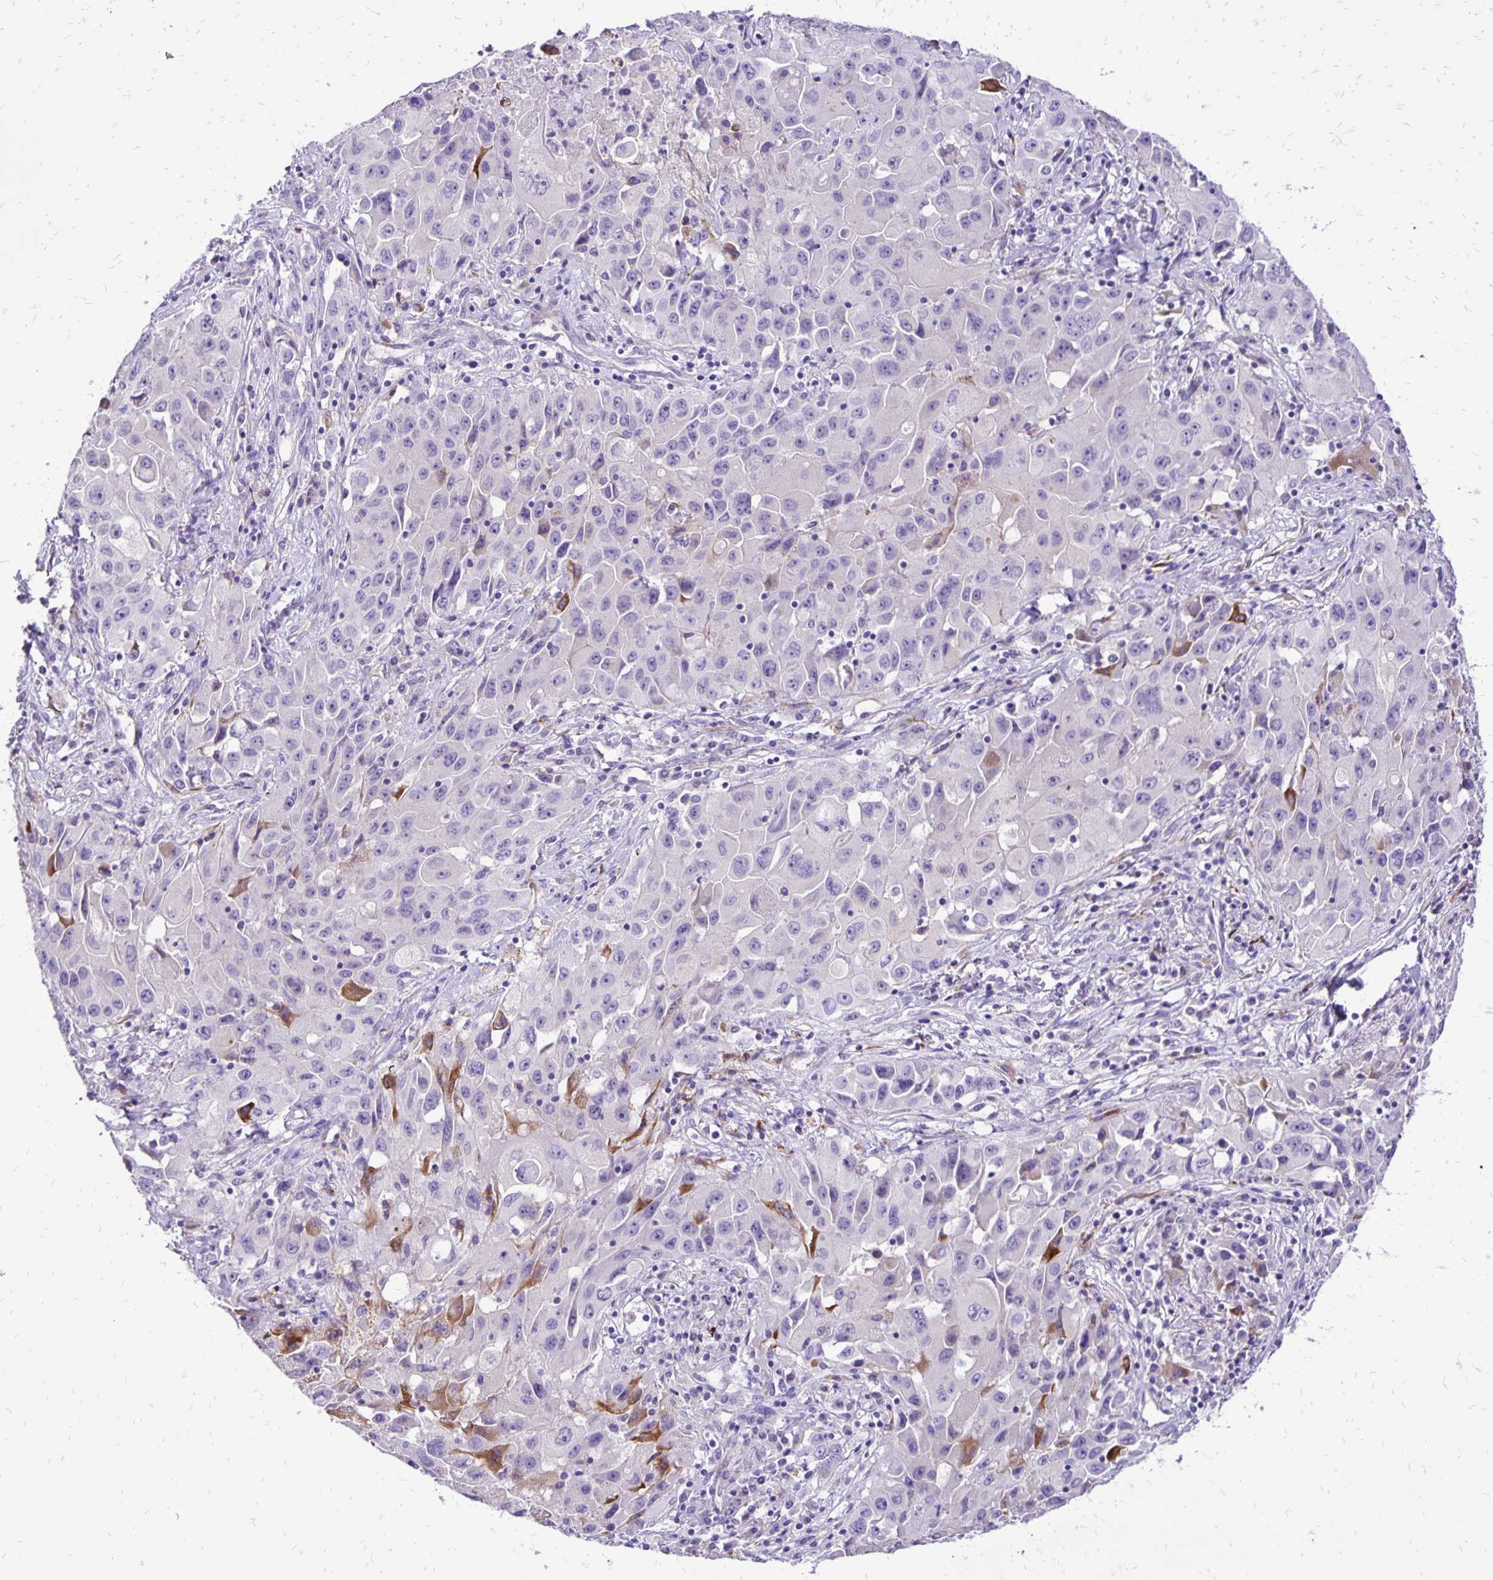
{"staining": {"intensity": "negative", "quantity": "none", "location": "none"}, "tissue": "lung cancer", "cell_type": "Tumor cells", "image_type": "cancer", "snomed": [{"axis": "morphology", "description": "Squamous cell carcinoma, NOS"}, {"axis": "topography", "description": "Lung"}], "caption": "This micrograph is of squamous cell carcinoma (lung) stained with immunohistochemistry to label a protein in brown with the nuclei are counter-stained blue. There is no positivity in tumor cells. Nuclei are stained in blue.", "gene": "EIF5A", "patient": {"sex": "male", "age": 63}}